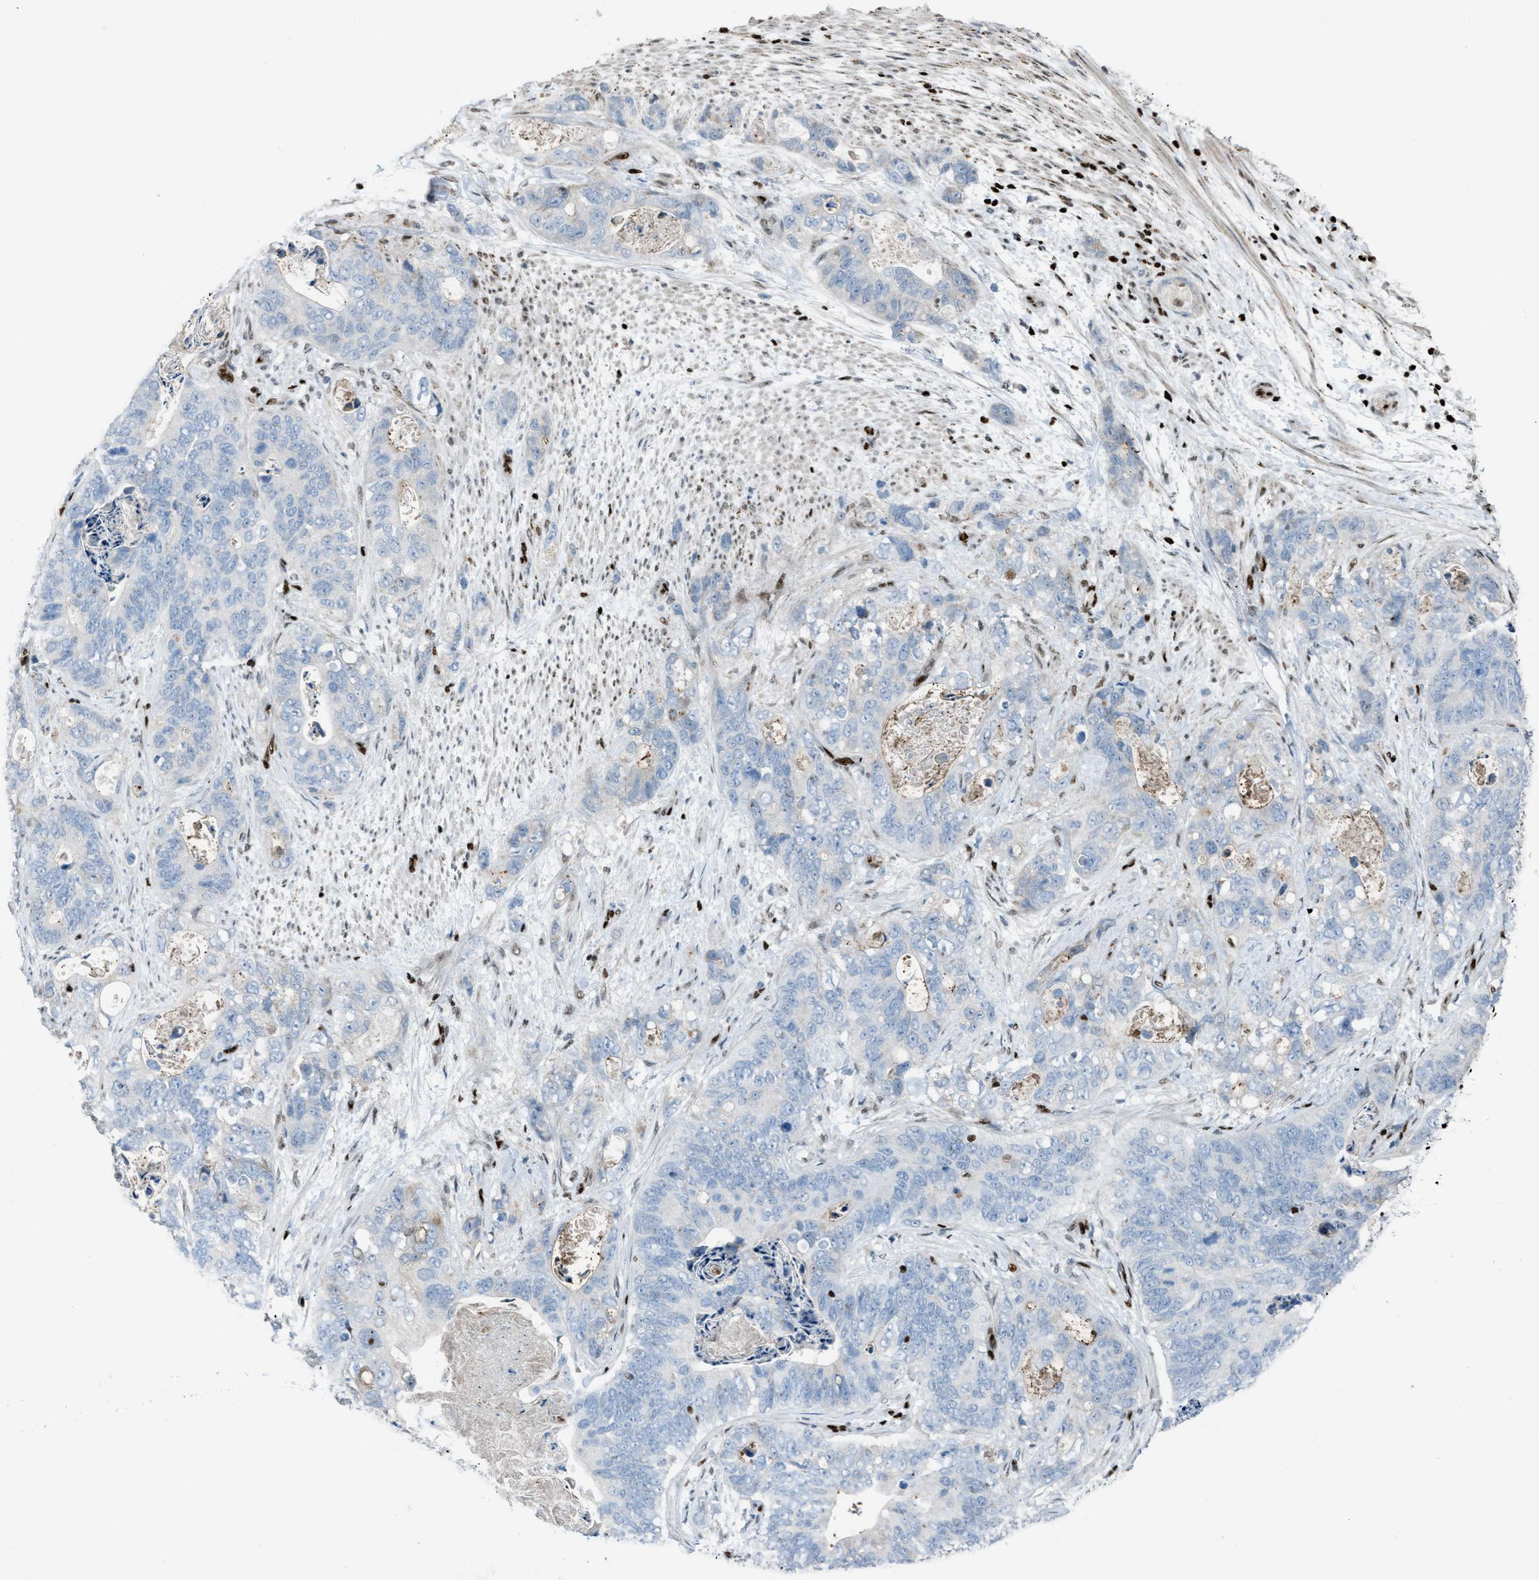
{"staining": {"intensity": "negative", "quantity": "none", "location": "none"}, "tissue": "stomach cancer", "cell_type": "Tumor cells", "image_type": "cancer", "snomed": [{"axis": "morphology", "description": "Normal tissue, NOS"}, {"axis": "morphology", "description": "Adenocarcinoma, NOS"}, {"axis": "topography", "description": "Stomach"}], "caption": "IHC of stomach adenocarcinoma displays no staining in tumor cells.", "gene": "SLFN5", "patient": {"sex": "female", "age": 89}}